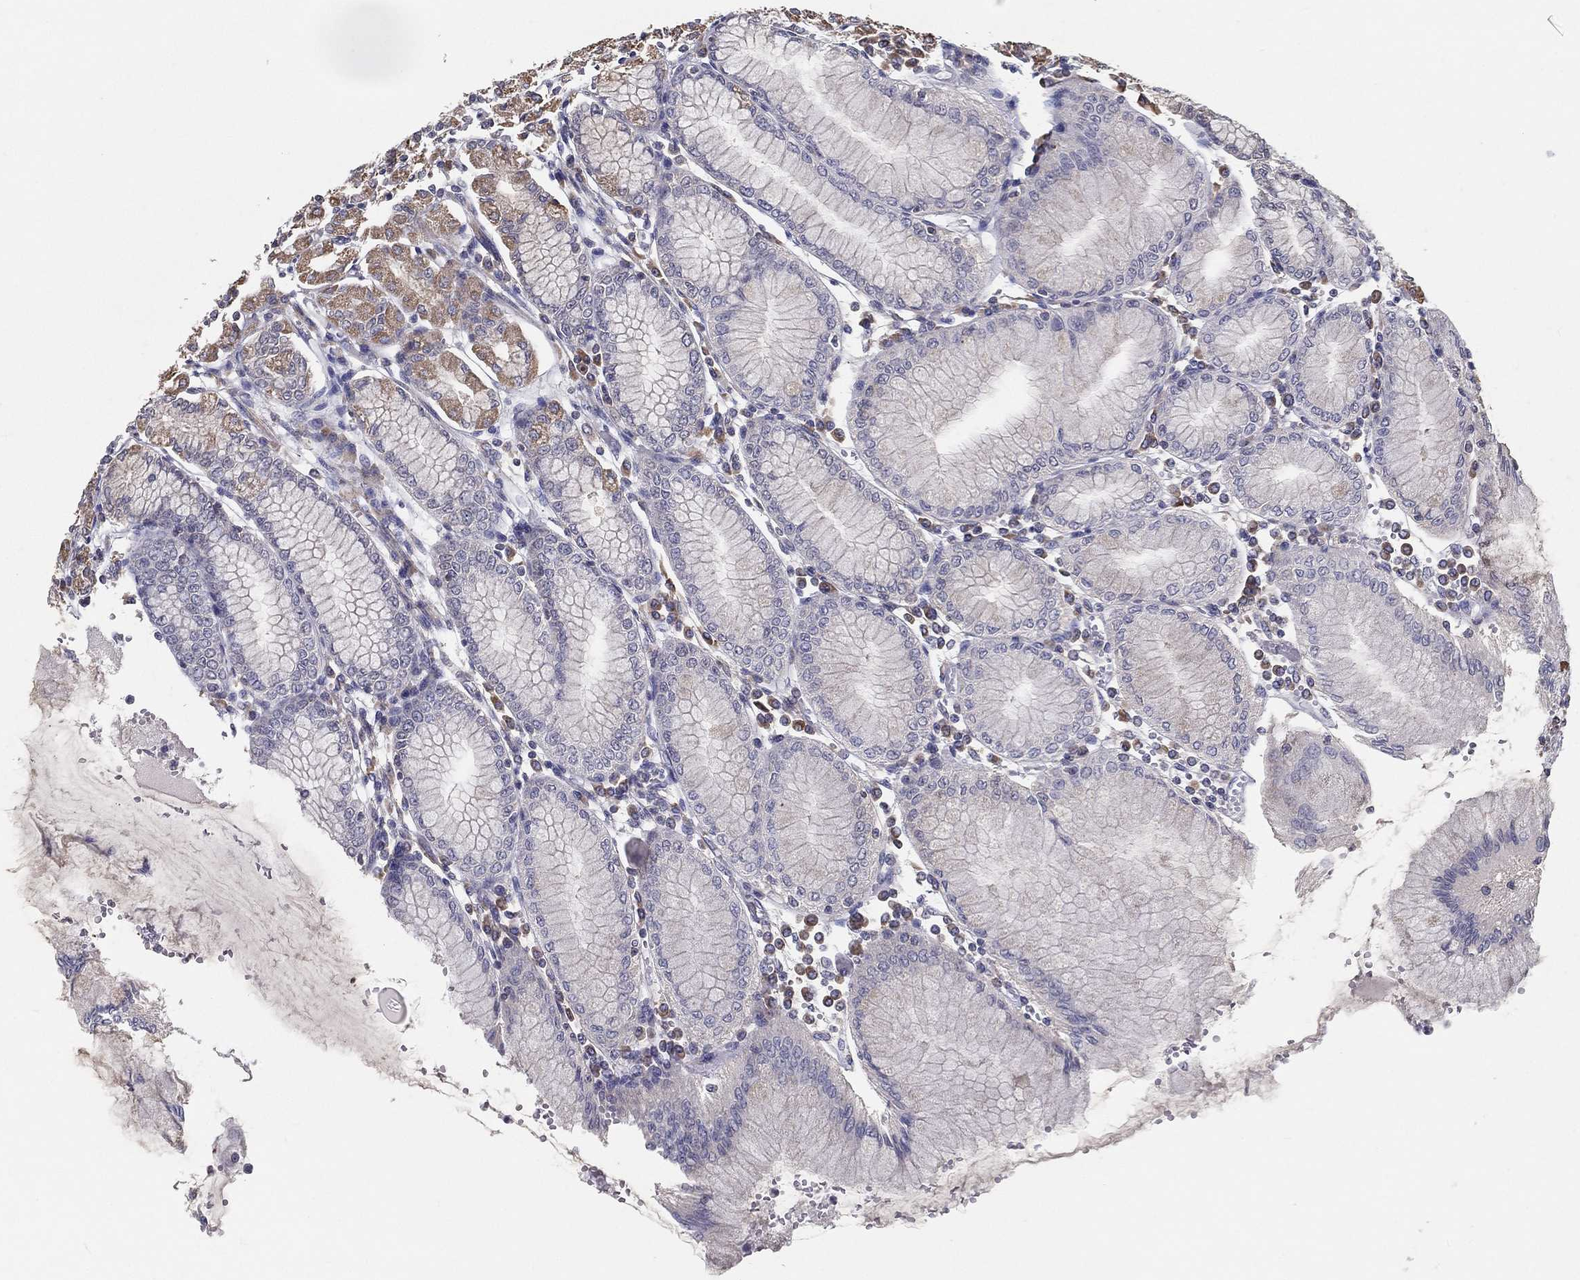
{"staining": {"intensity": "moderate", "quantity": "25%-75%", "location": "cytoplasmic/membranous"}, "tissue": "stomach", "cell_type": "Glandular cells", "image_type": "normal", "snomed": [{"axis": "morphology", "description": "Normal tissue, NOS"}, {"axis": "topography", "description": "Skeletal muscle"}, {"axis": "topography", "description": "Stomach"}], "caption": "IHC staining of benign stomach, which exhibits medium levels of moderate cytoplasmic/membranous expression in approximately 25%-75% of glandular cells indicating moderate cytoplasmic/membranous protein positivity. The staining was performed using DAB (brown) for protein detection and nuclei were counterstained in hematoxylin (blue).", "gene": "PCSK1", "patient": {"sex": "female", "age": 57}}